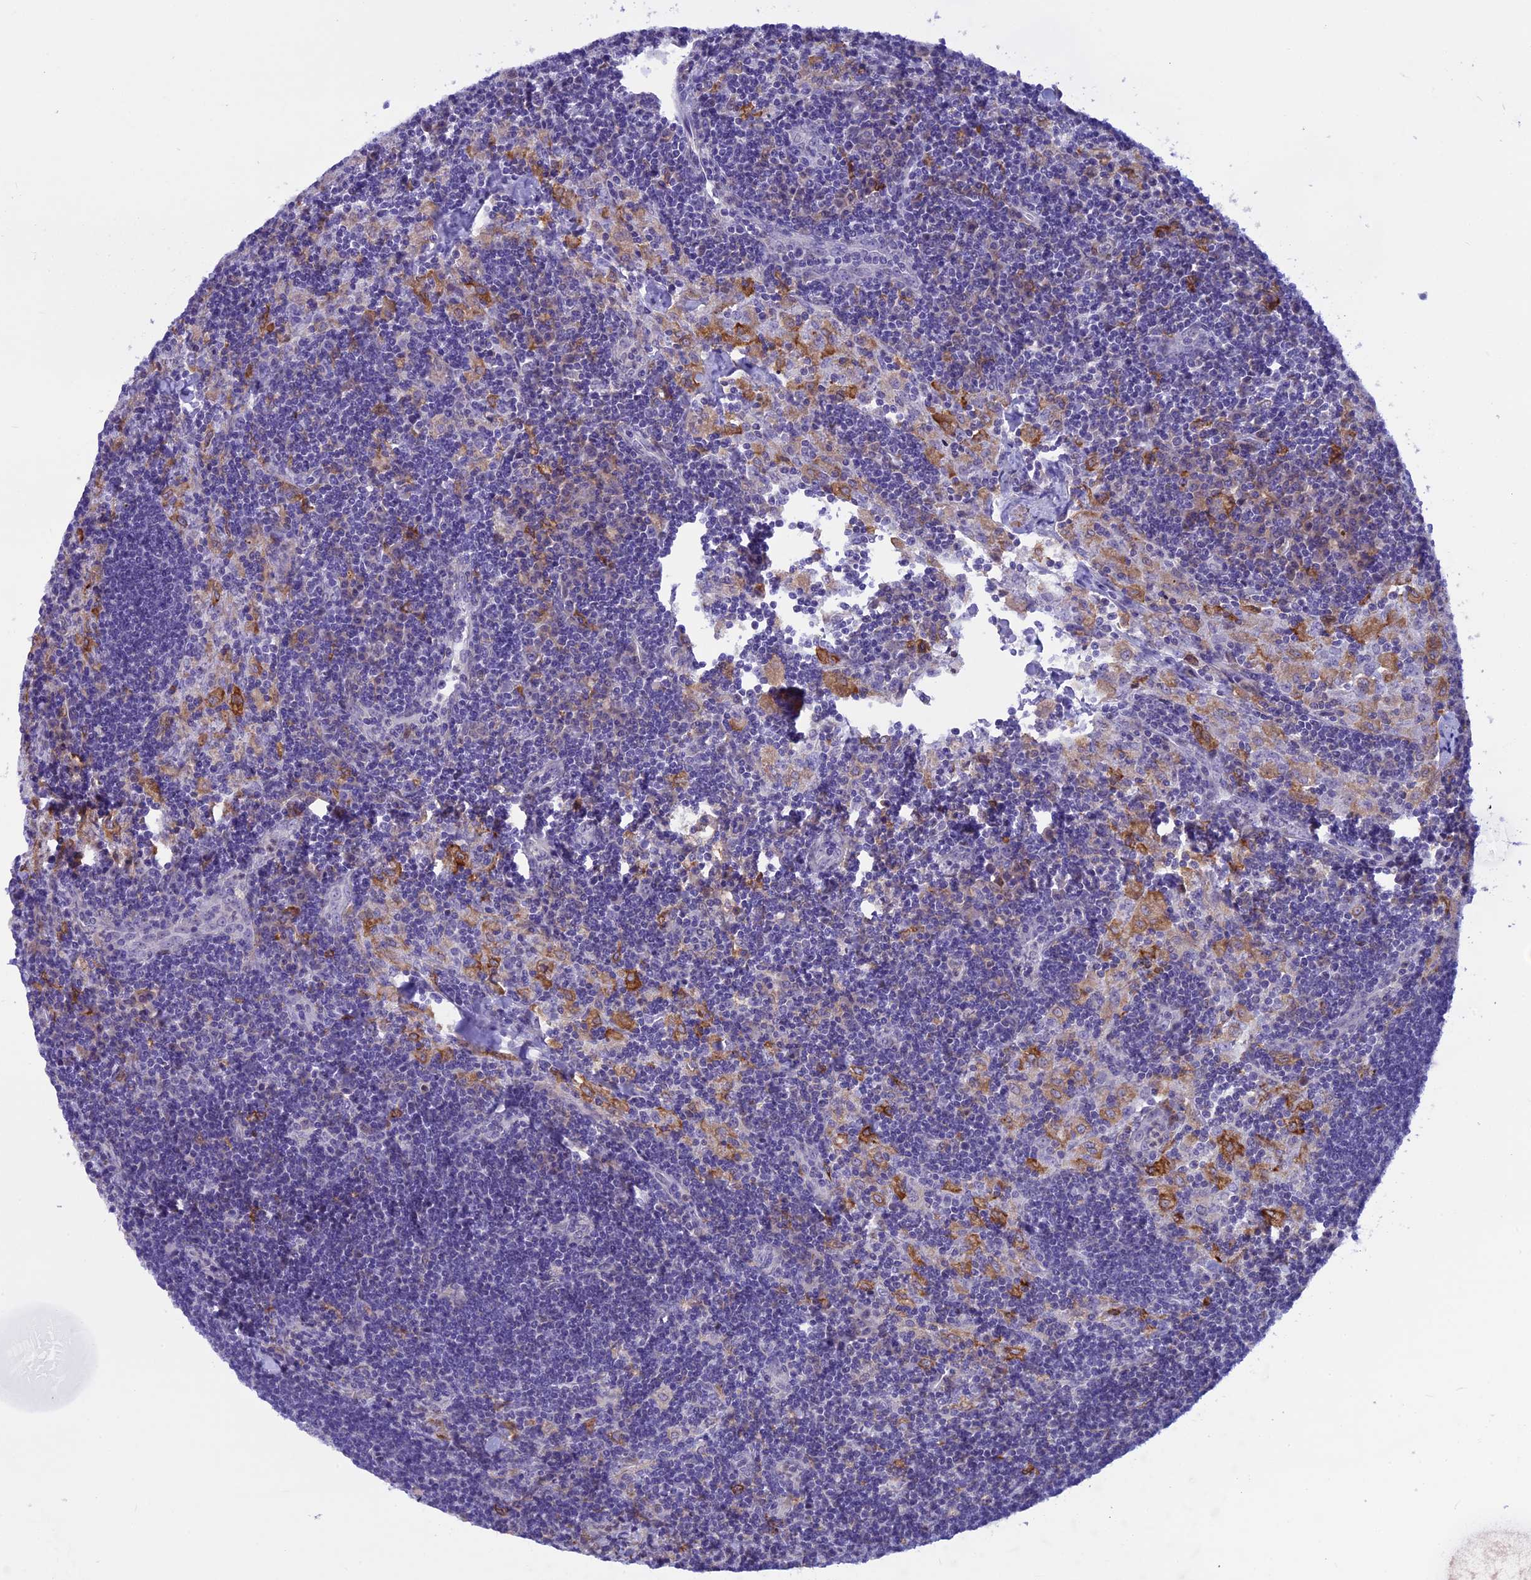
{"staining": {"intensity": "negative", "quantity": "none", "location": "none"}, "tissue": "lymph node", "cell_type": "Germinal center cells", "image_type": "normal", "snomed": [{"axis": "morphology", "description": "Normal tissue, NOS"}, {"axis": "topography", "description": "Lymph node"}], "caption": "Photomicrograph shows no protein expression in germinal center cells of normal lymph node. Nuclei are stained in blue.", "gene": "IGSF6", "patient": {"sex": "male", "age": 24}}